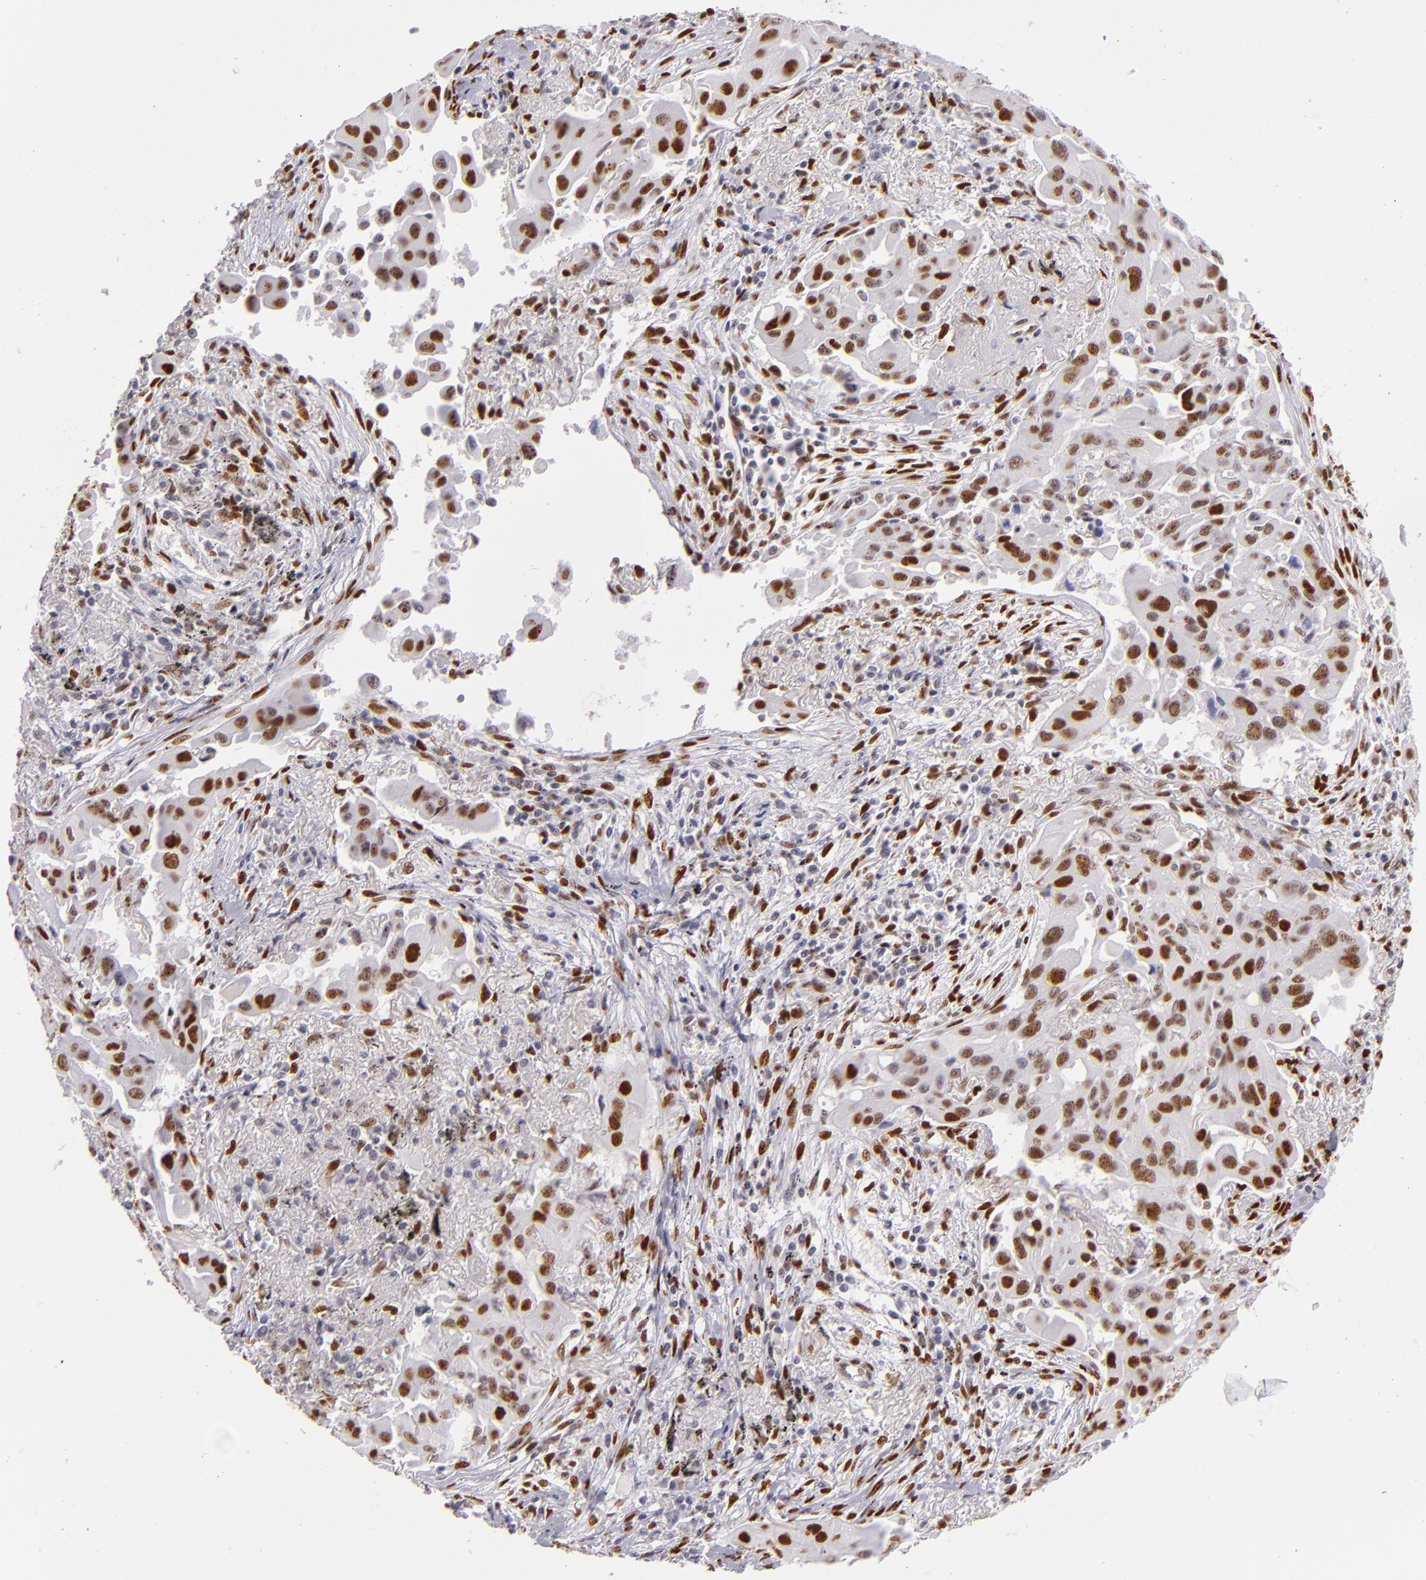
{"staining": {"intensity": "strong", "quantity": ">75%", "location": "nuclear"}, "tissue": "lung cancer", "cell_type": "Tumor cells", "image_type": "cancer", "snomed": [{"axis": "morphology", "description": "Adenocarcinoma, NOS"}, {"axis": "topography", "description": "Lung"}], "caption": "High-power microscopy captured an immunohistochemistry (IHC) image of lung cancer, revealing strong nuclear staining in approximately >75% of tumor cells.", "gene": "TOP3A", "patient": {"sex": "male", "age": 68}}